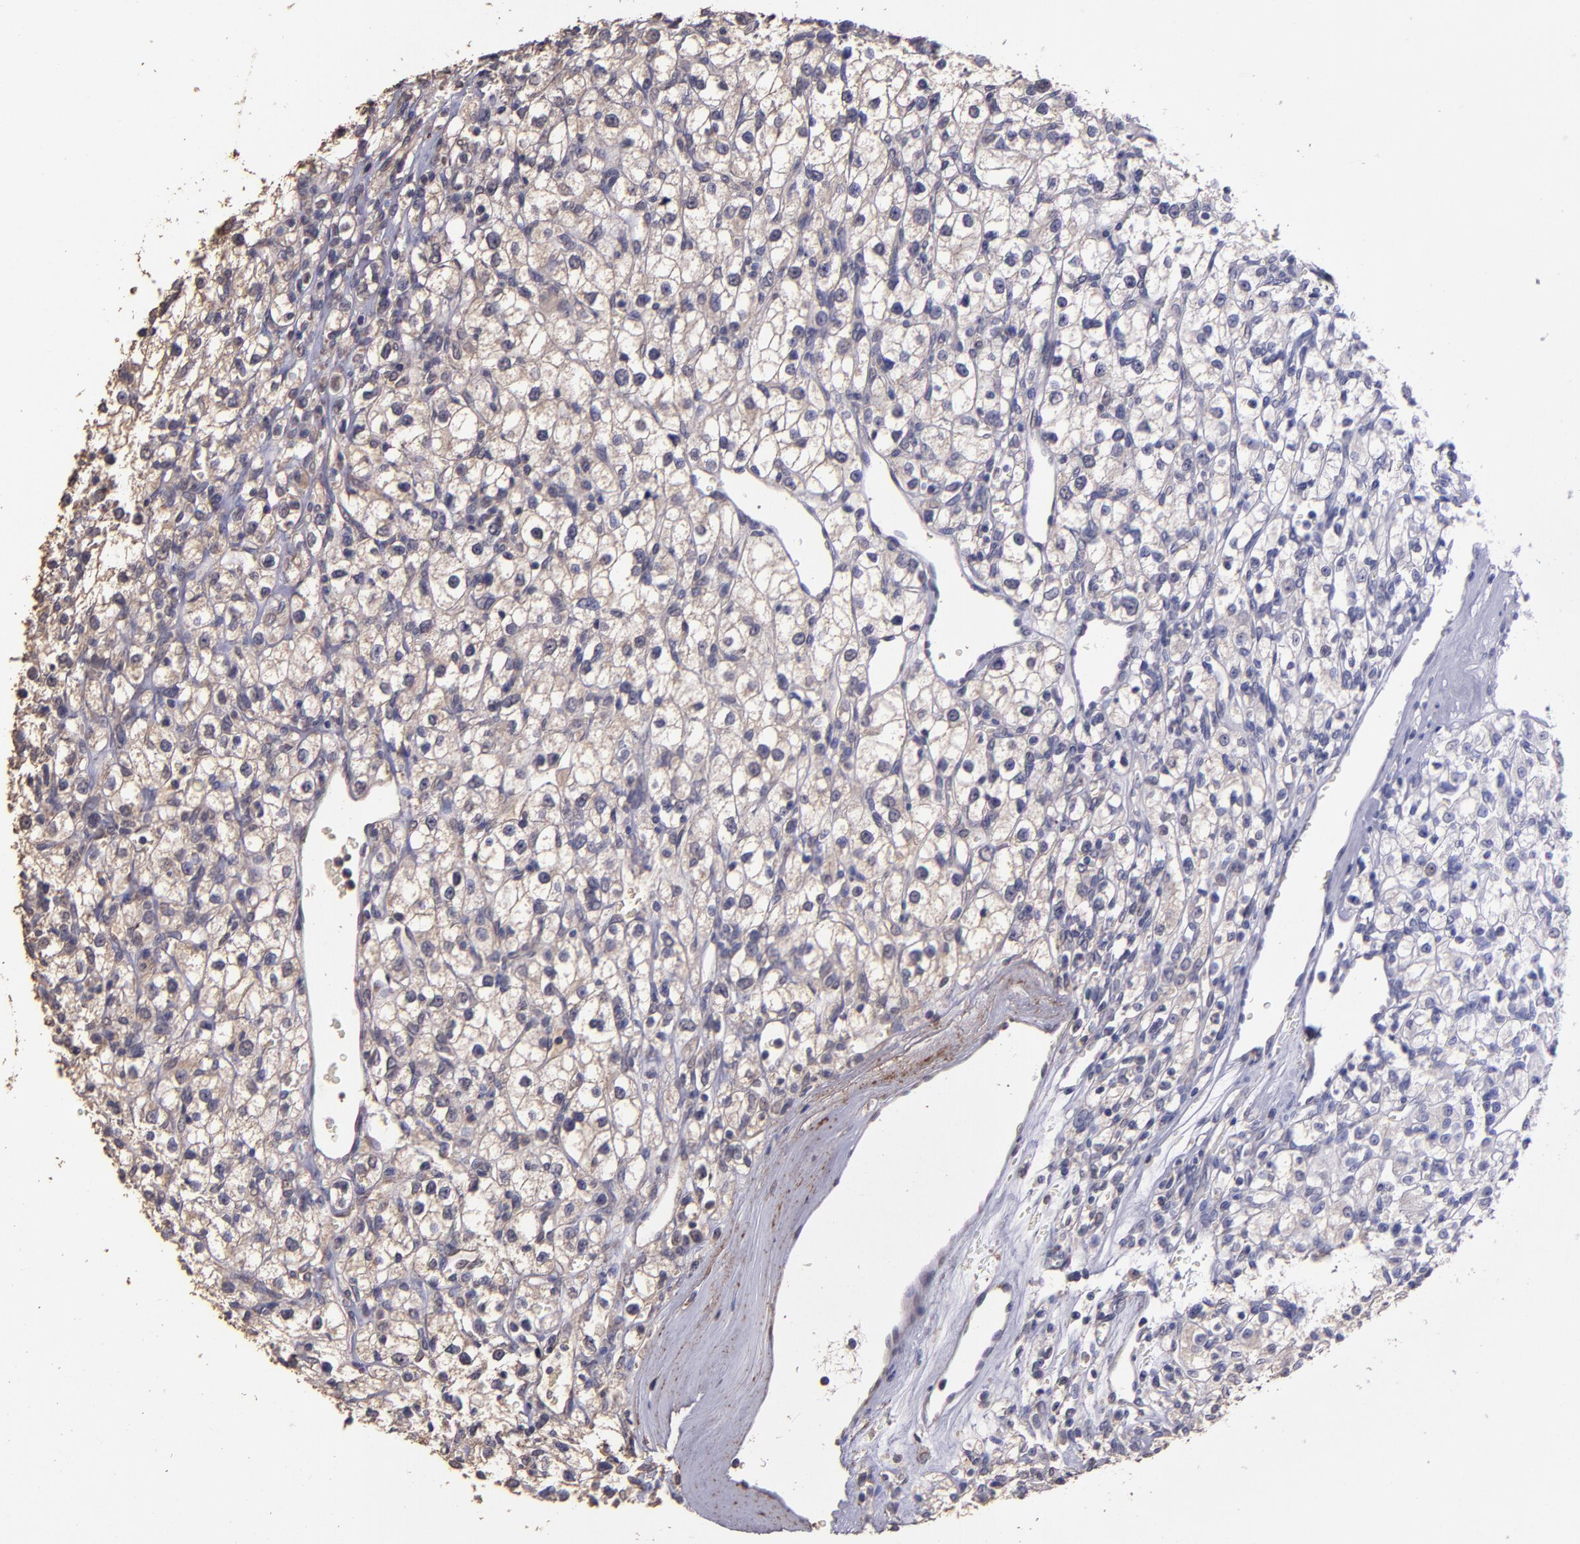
{"staining": {"intensity": "weak", "quantity": "25%-75%", "location": "cytoplasmic/membranous"}, "tissue": "renal cancer", "cell_type": "Tumor cells", "image_type": "cancer", "snomed": [{"axis": "morphology", "description": "Adenocarcinoma, NOS"}, {"axis": "topography", "description": "Kidney"}], "caption": "Protein positivity by immunohistochemistry demonstrates weak cytoplasmic/membranous positivity in approximately 25%-75% of tumor cells in adenocarcinoma (renal).", "gene": "HECTD1", "patient": {"sex": "female", "age": 62}}